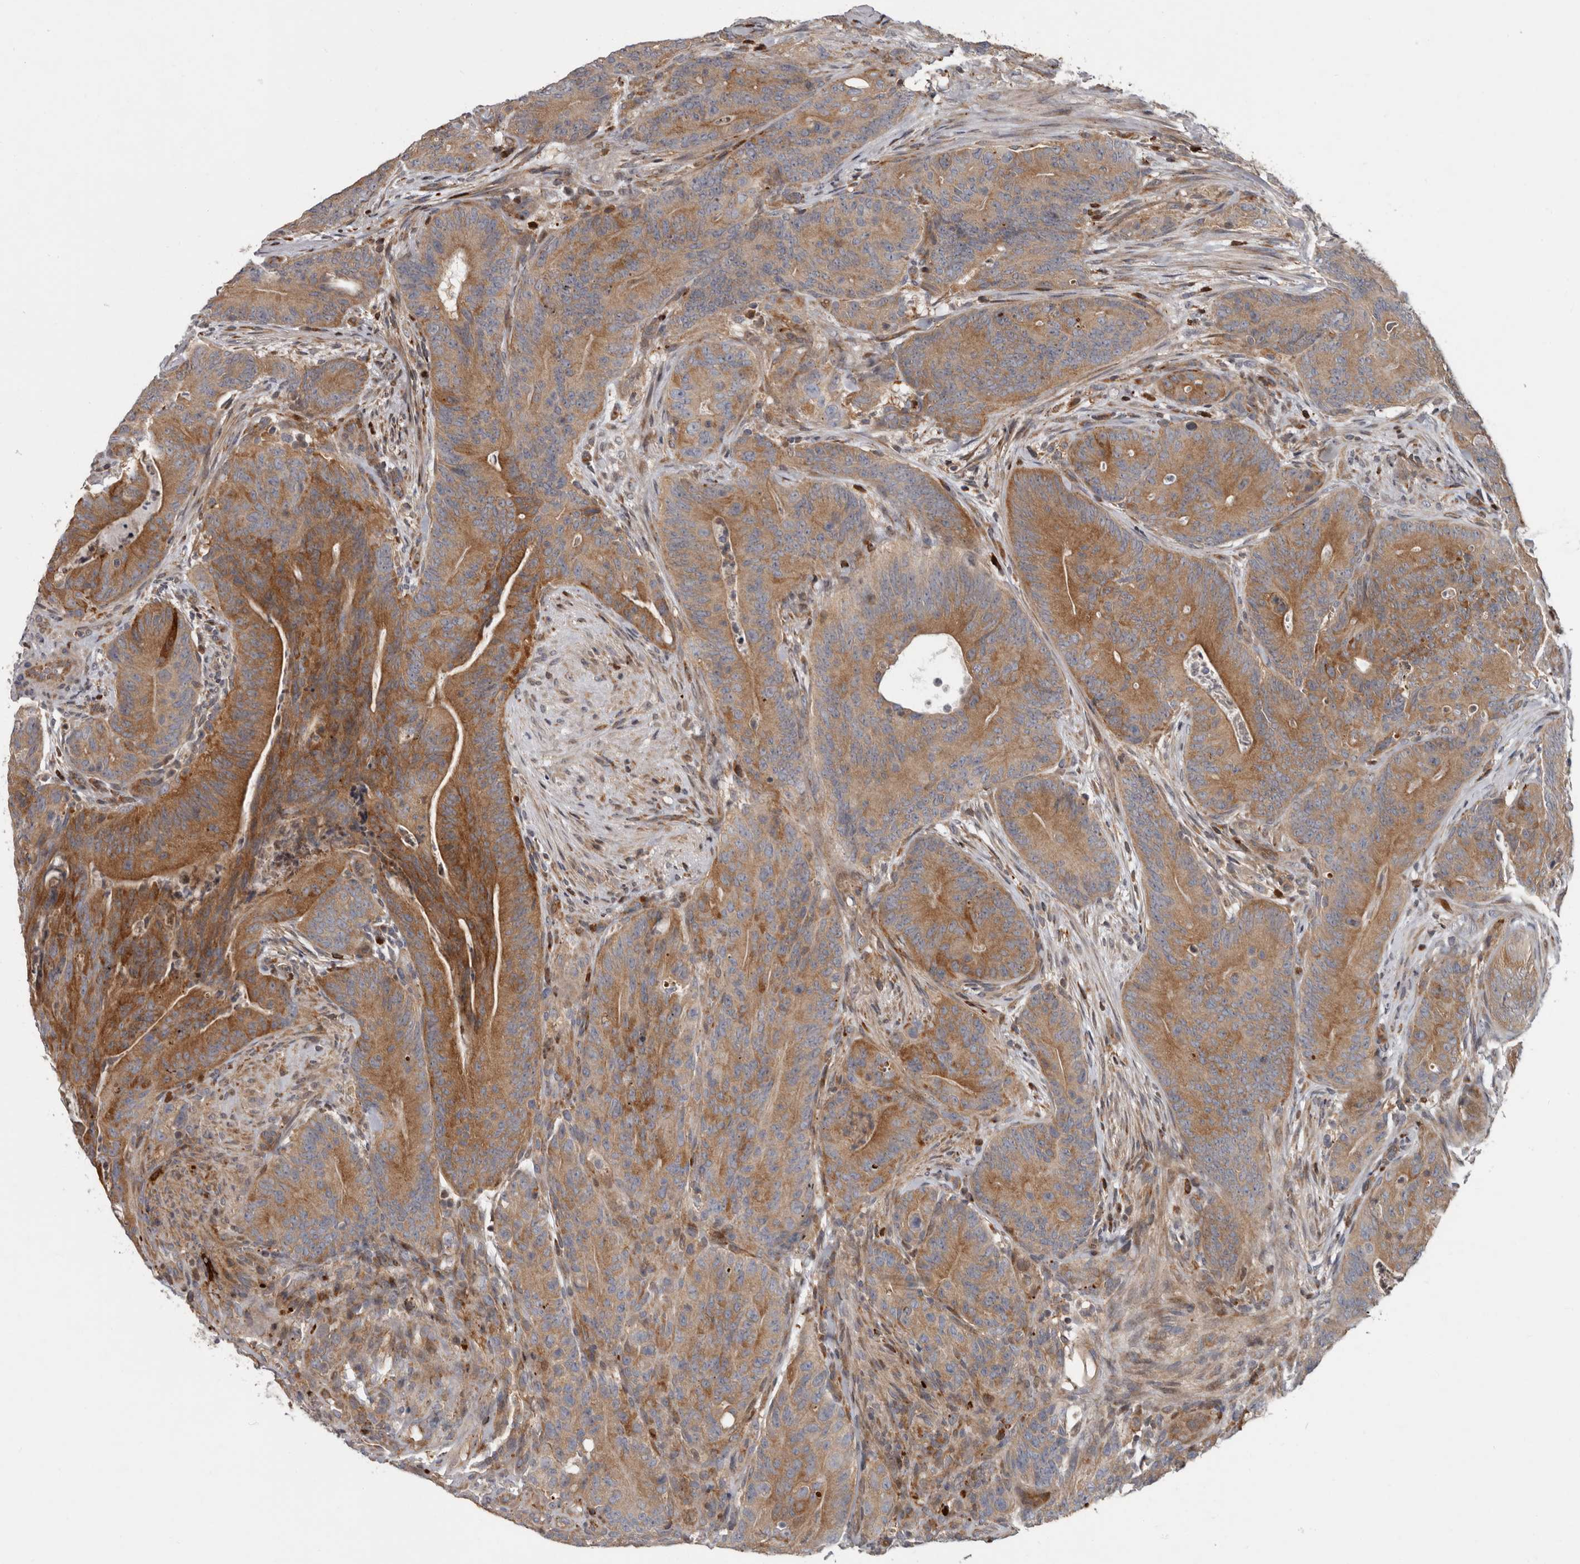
{"staining": {"intensity": "moderate", "quantity": ">75%", "location": "cytoplasmic/membranous"}, "tissue": "colorectal cancer", "cell_type": "Tumor cells", "image_type": "cancer", "snomed": [{"axis": "morphology", "description": "Normal tissue, NOS"}, {"axis": "topography", "description": "Colon"}], "caption": "Protein expression analysis of colorectal cancer shows moderate cytoplasmic/membranous expression in approximately >75% of tumor cells.", "gene": "FGFR4", "patient": {"sex": "female", "age": 82}}